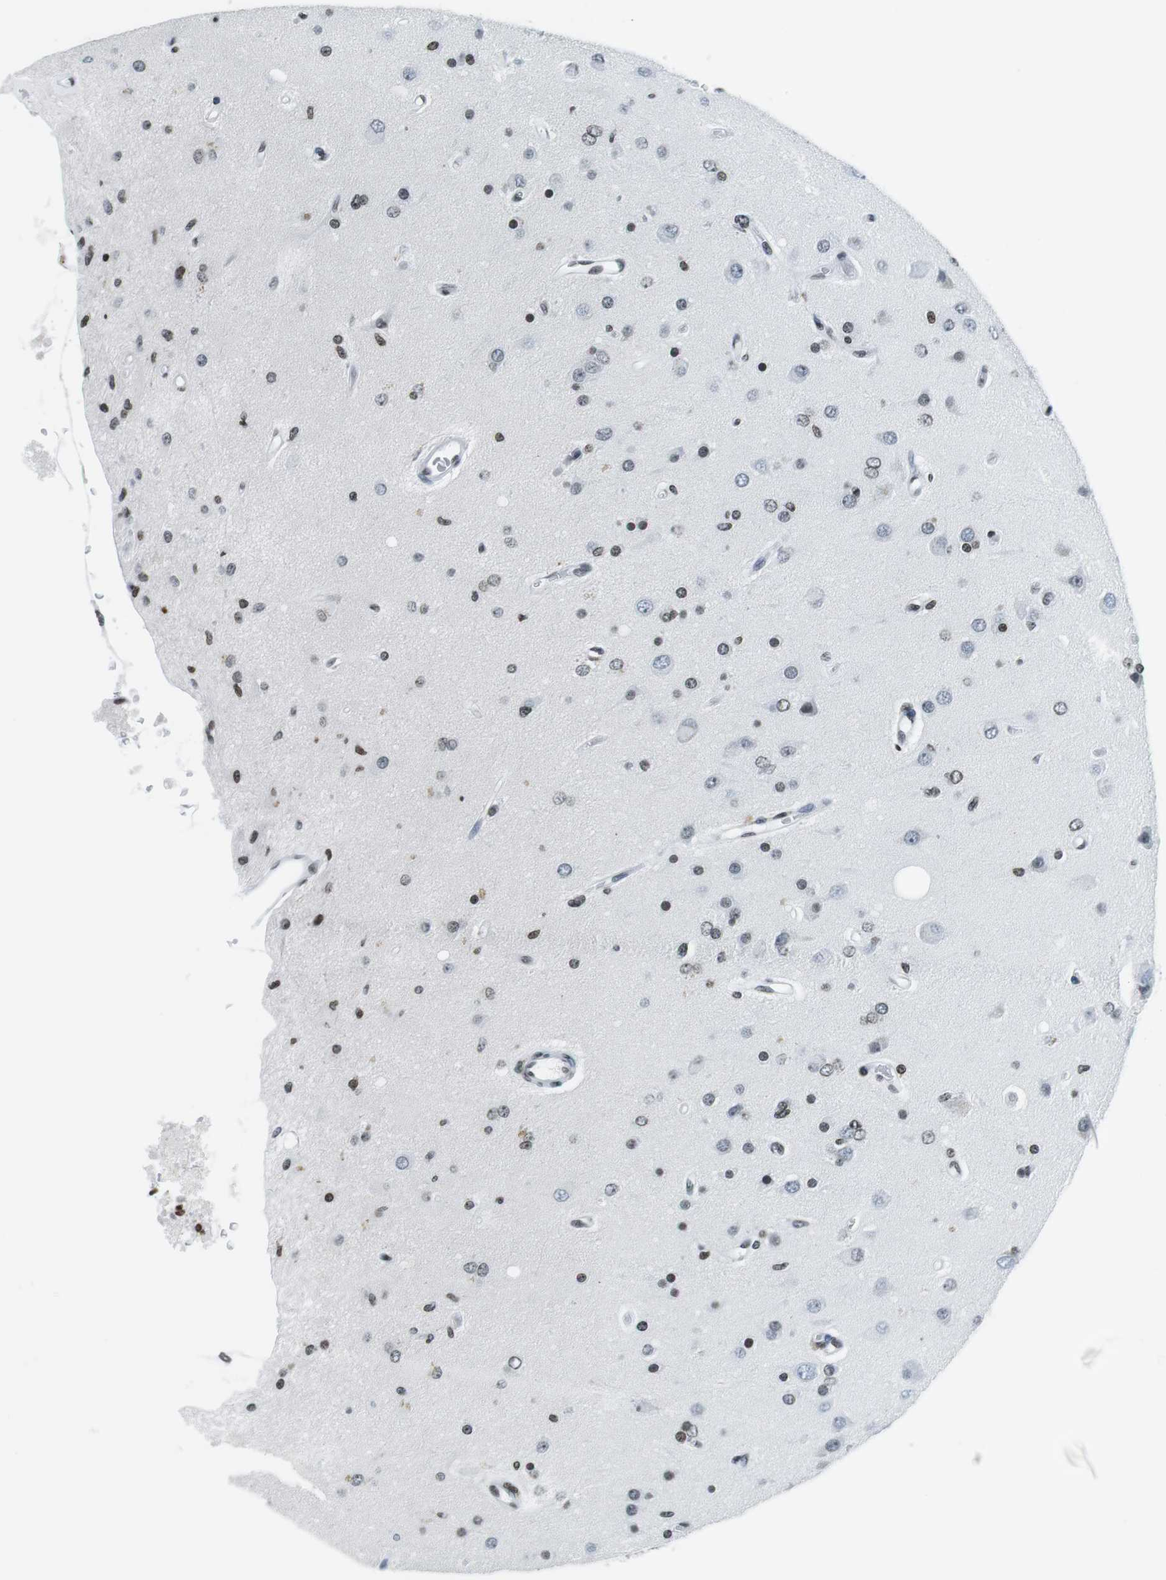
{"staining": {"intensity": "weak", "quantity": "25%-75%", "location": "nuclear"}, "tissue": "glioma", "cell_type": "Tumor cells", "image_type": "cancer", "snomed": [{"axis": "morphology", "description": "Normal tissue, NOS"}, {"axis": "morphology", "description": "Glioma, malignant, High grade"}, {"axis": "topography", "description": "Cerebral cortex"}], "caption": "The immunohistochemical stain shows weak nuclear positivity in tumor cells of glioma tissue. Ihc stains the protein of interest in brown and the nuclei are stained blue.", "gene": "E2F2", "patient": {"sex": "male", "age": 77}}